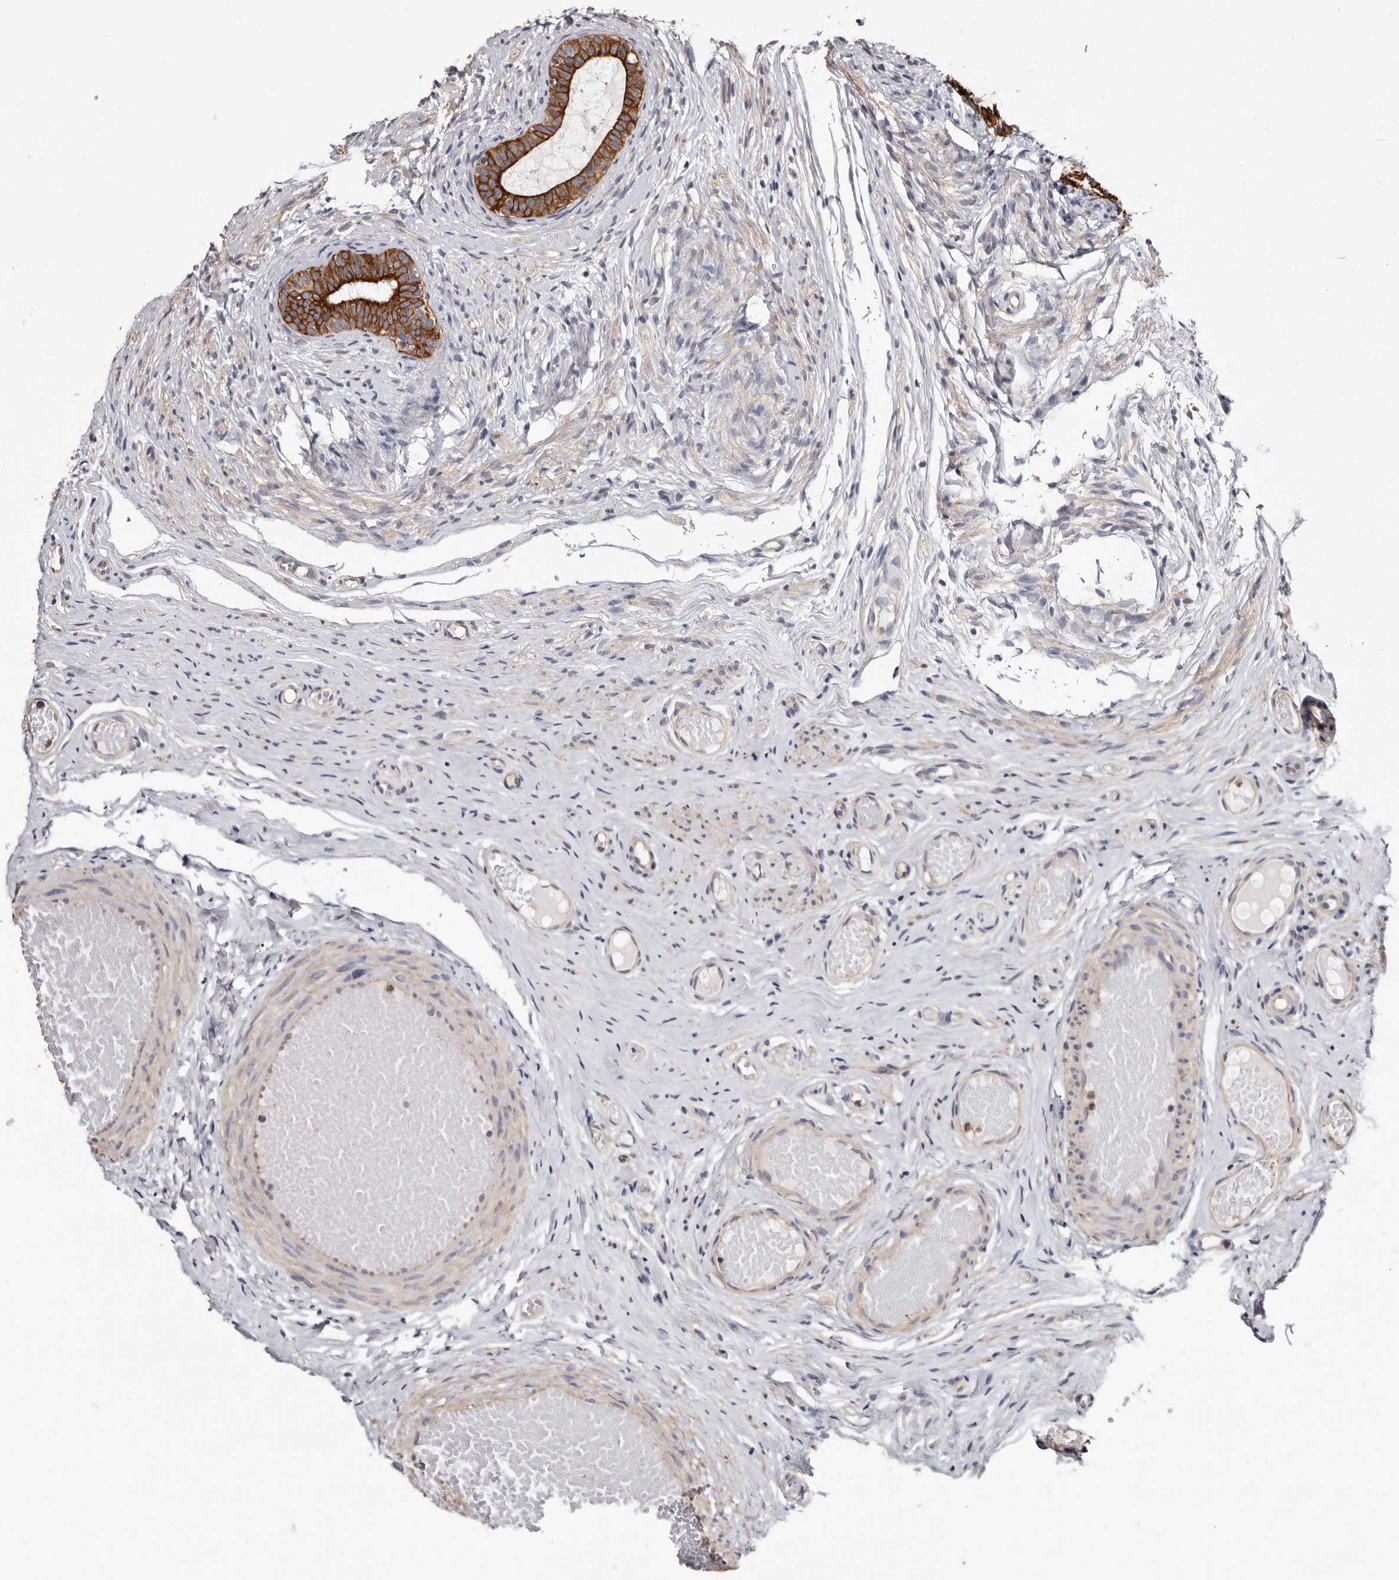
{"staining": {"intensity": "strong", "quantity": ">75%", "location": "cytoplasmic/membranous"}, "tissue": "epididymis", "cell_type": "Glandular cells", "image_type": "normal", "snomed": [{"axis": "morphology", "description": "Normal tissue, NOS"}, {"axis": "topography", "description": "Epididymis"}], "caption": "Immunohistochemical staining of unremarkable epididymis displays >75% levels of strong cytoplasmic/membranous protein staining in about >75% of glandular cells.", "gene": "MRPL18", "patient": {"sex": "male", "age": 9}}